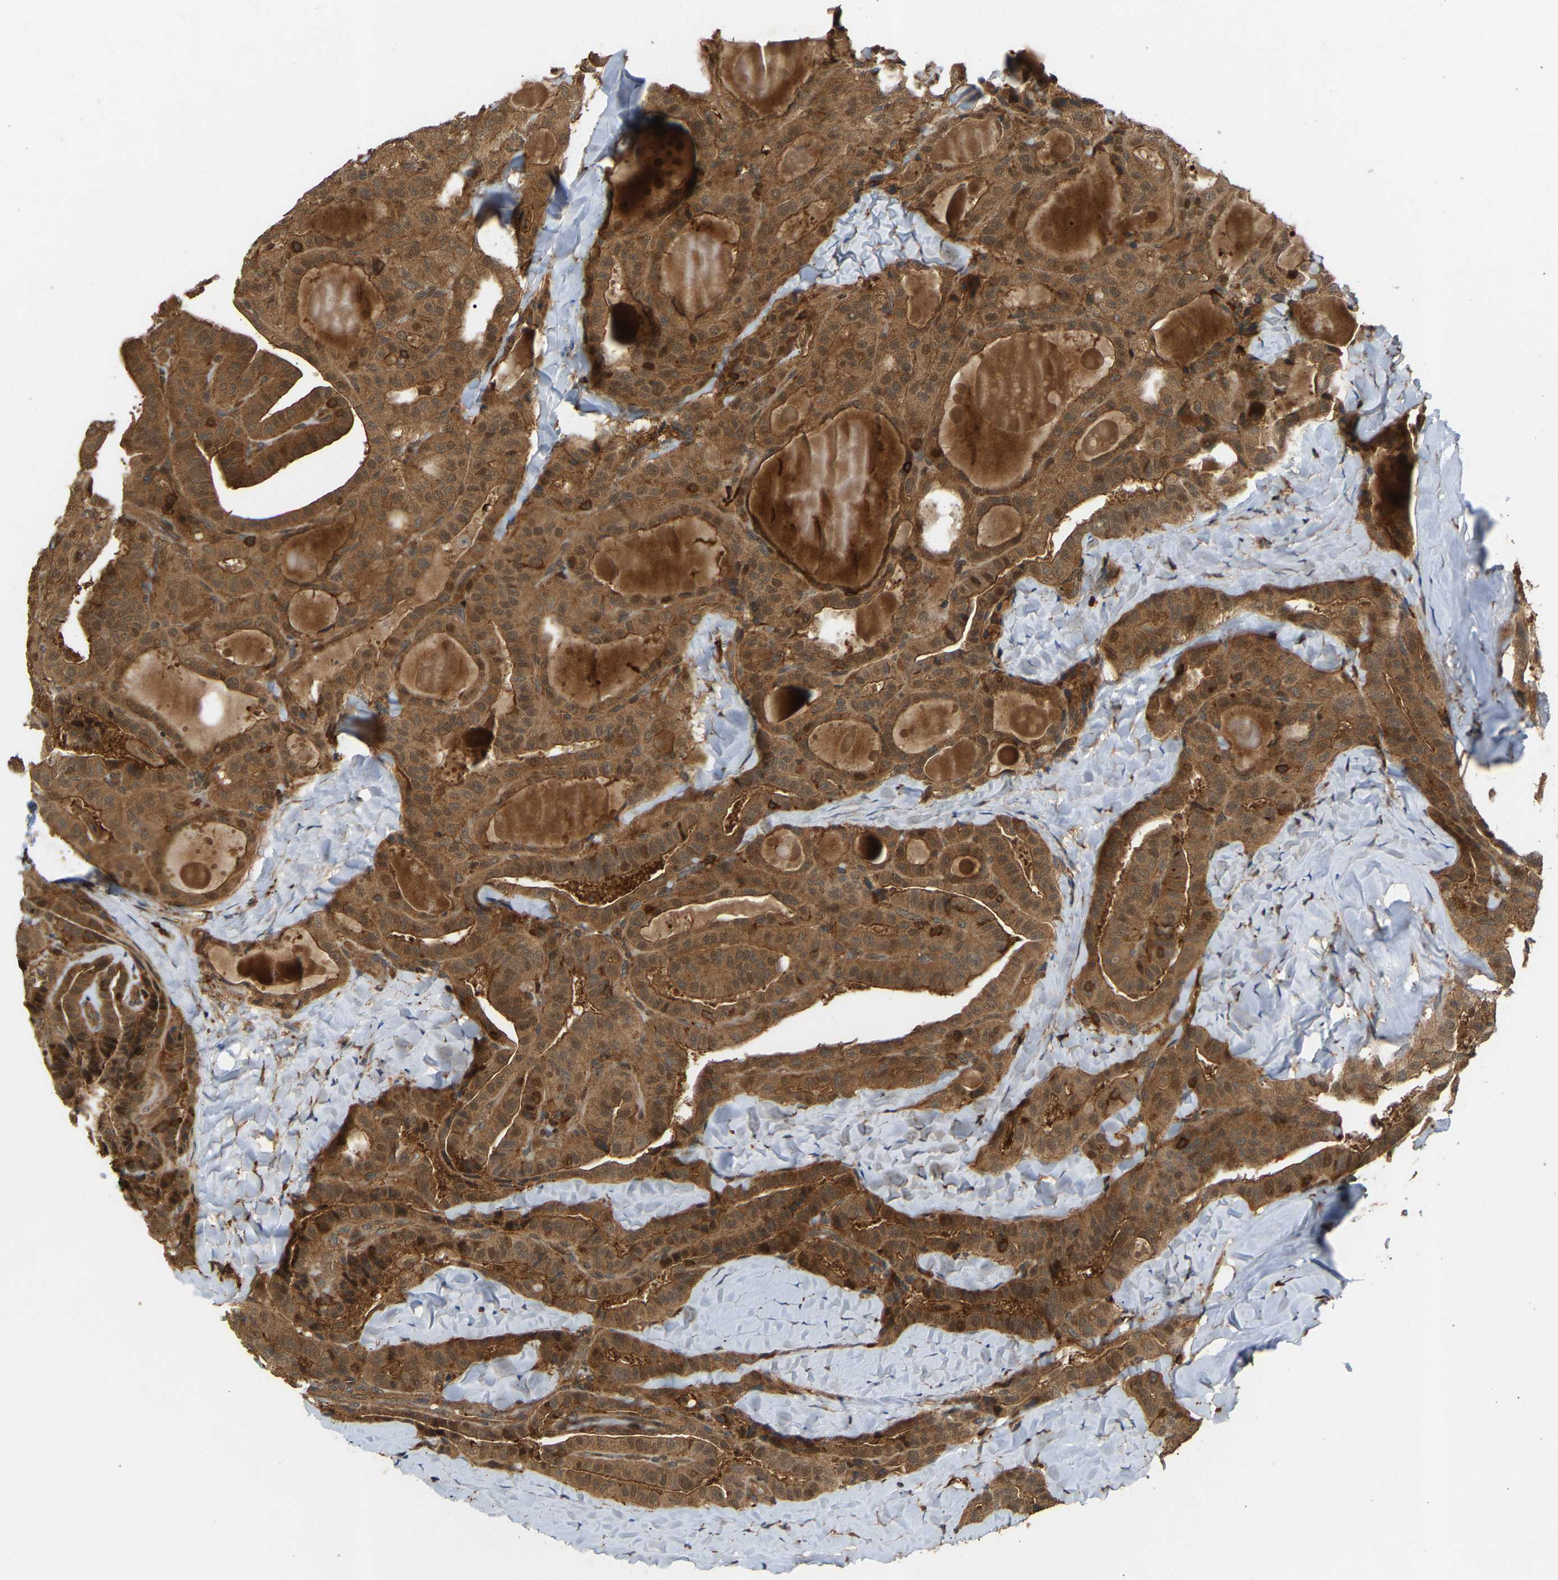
{"staining": {"intensity": "moderate", "quantity": ">75%", "location": "cytoplasmic/membranous"}, "tissue": "thyroid cancer", "cell_type": "Tumor cells", "image_type": "cancer", "snomed": [{"axis": "morphology", "description": "Papillary adenocarcinoma, NOS"}, {"axis": "topography", "description": "Thyroid gland"}], "caption": "Human thyroid cancer (papillary adenocarcinoma) stained with a protein marker demonstrates moderate staining in tumor cells.", "gene": "GOPC", "patient": {"sex": "male", "age": 77}}